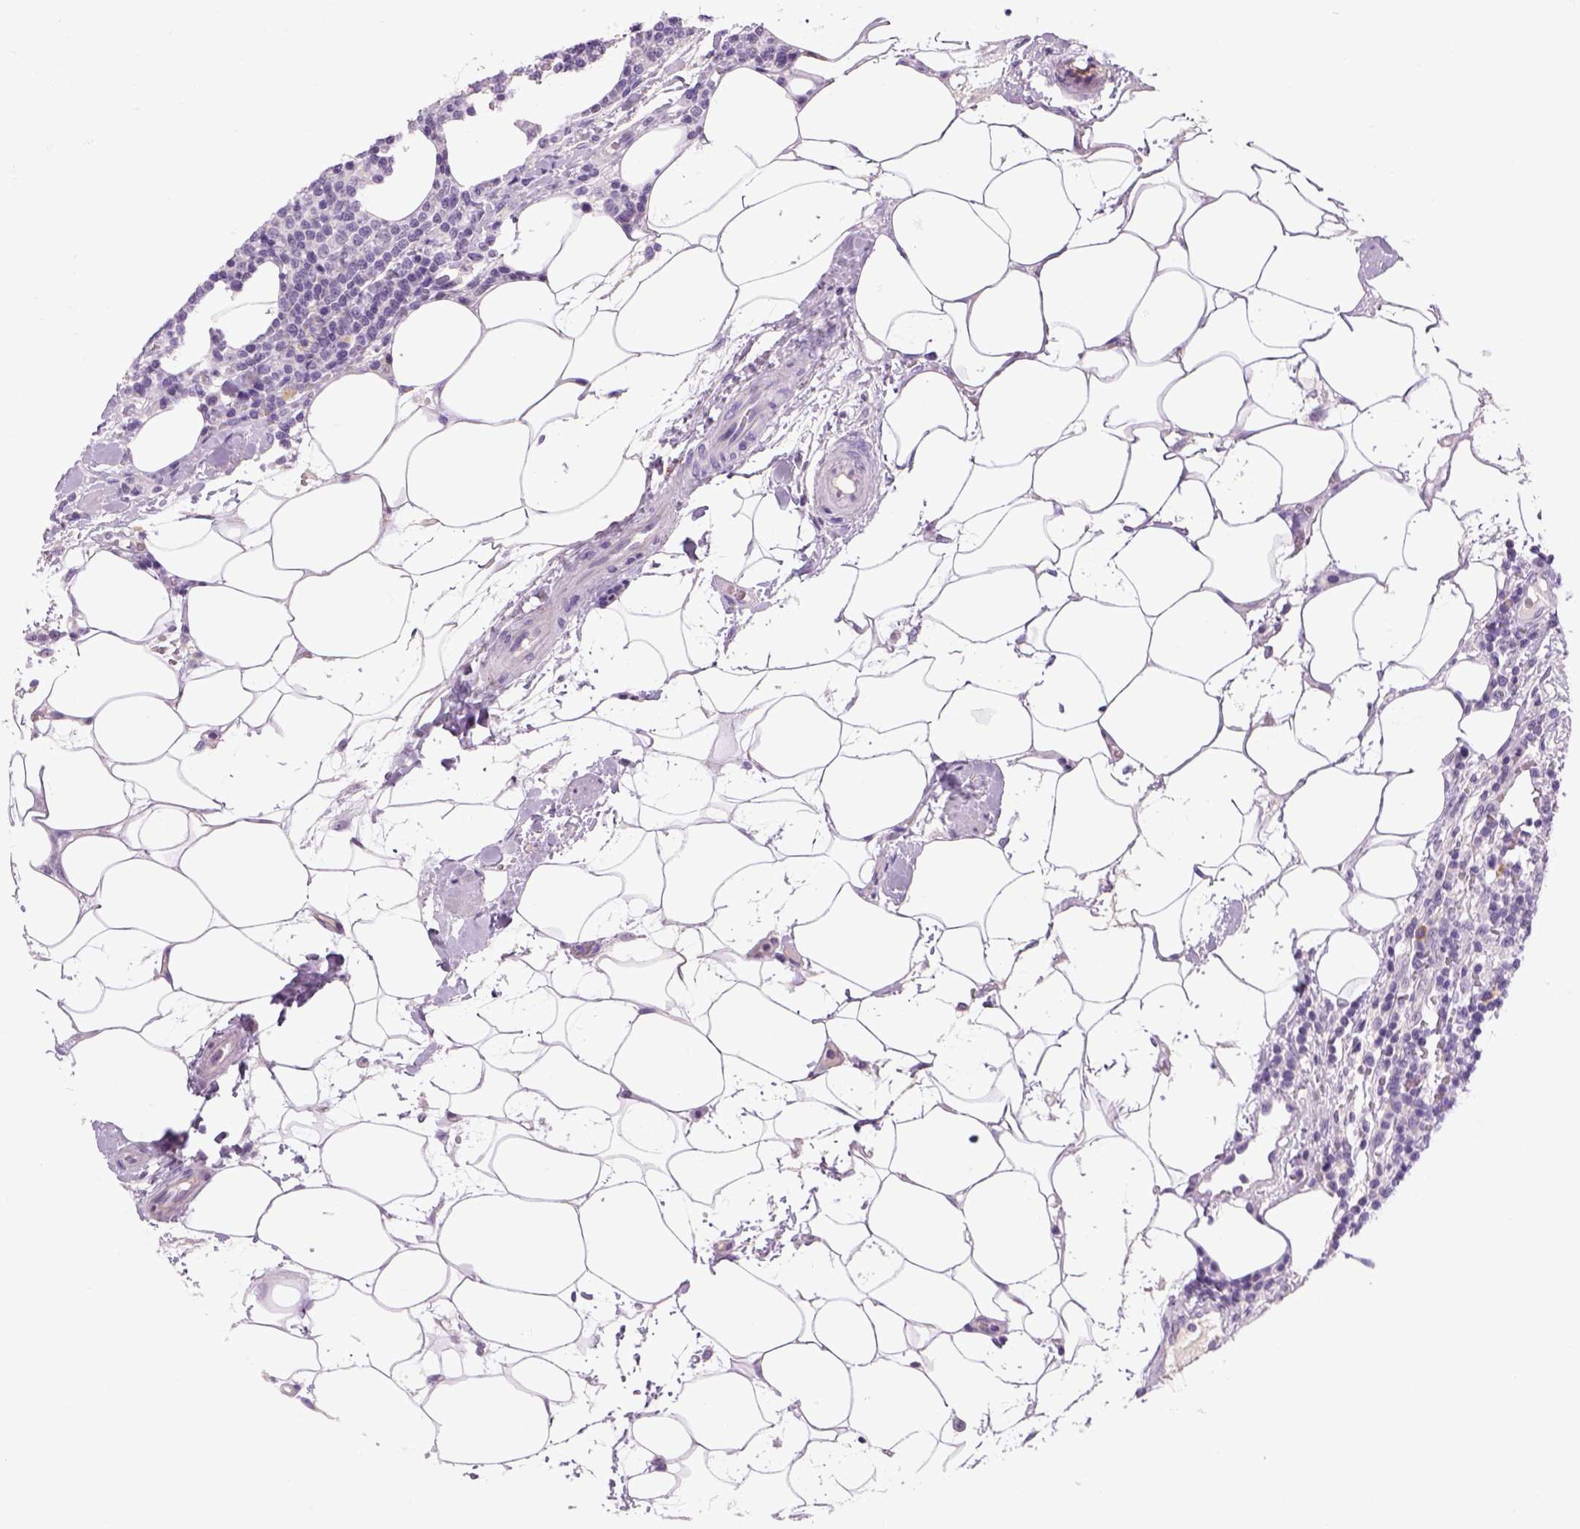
{"staining": {"intensity": "negative", "quantity": "none", "location": "none"}, "tissue": "lymphoma", "cell_type": "Tumor cells", "image_type": "cancer", "snomed": [{"axis": "morphology", "description": "Malignant lymphoma, non-Hodgkin's type, High grade"}, {"axis": "topography", "description": "Lymph node"}], "caption": "Immunohistochemistry of human high-grade malignant lymphoma, non-Hodgkin's type demonstrates no expression in tumor cells. The staining was performed using DAB (3,3'-diaminobenzidine) to visualize the protein expression in brown, while the nuclei were stained in blue with hematoxylin (Magnification: 20x).", "gene": "DBH", "patient": {"sex": "male", "age": 61}}